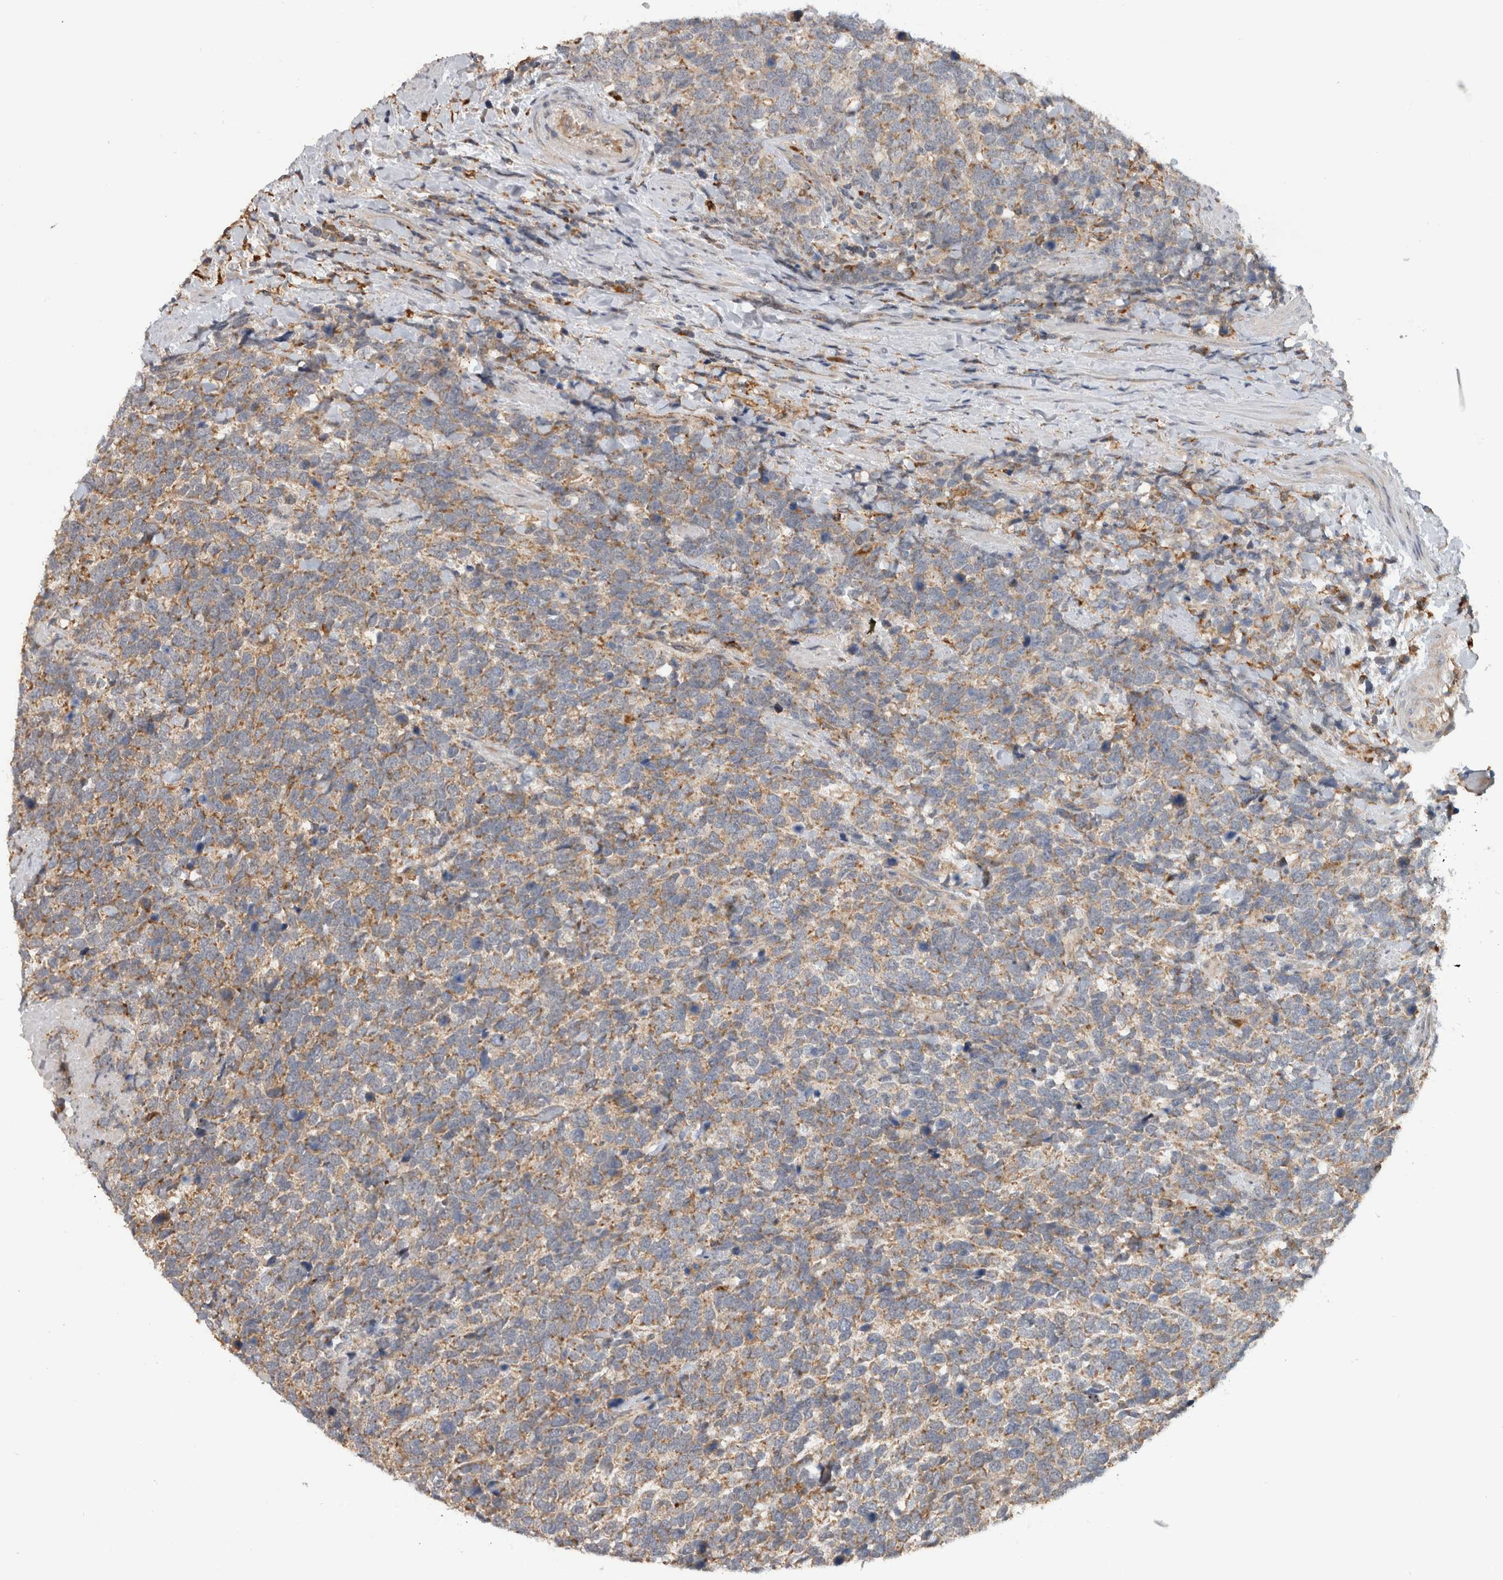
{"staining": {"intensity": "weak", "quantity": ">75%", "location": "cytoplasmic/membranous"}, "tissue": "urothelial cancer", "cell_type": "Tumor cells", "image_type": "cancer", "snomed": [{"axis": "morphology", "description": "Urothelial carcinoma, High grade"}, {"axis": "topography", "description": "Urinary bladder"}], "caption": "A micrograph showing weak cytoplasmic/membranous expression in about >75% of tumor cells in urothelial cancer, as visualized by brown immunohistochemical staining.", "gene": "ADGRL3", "patient": {"sex": "female", "age": 82}}